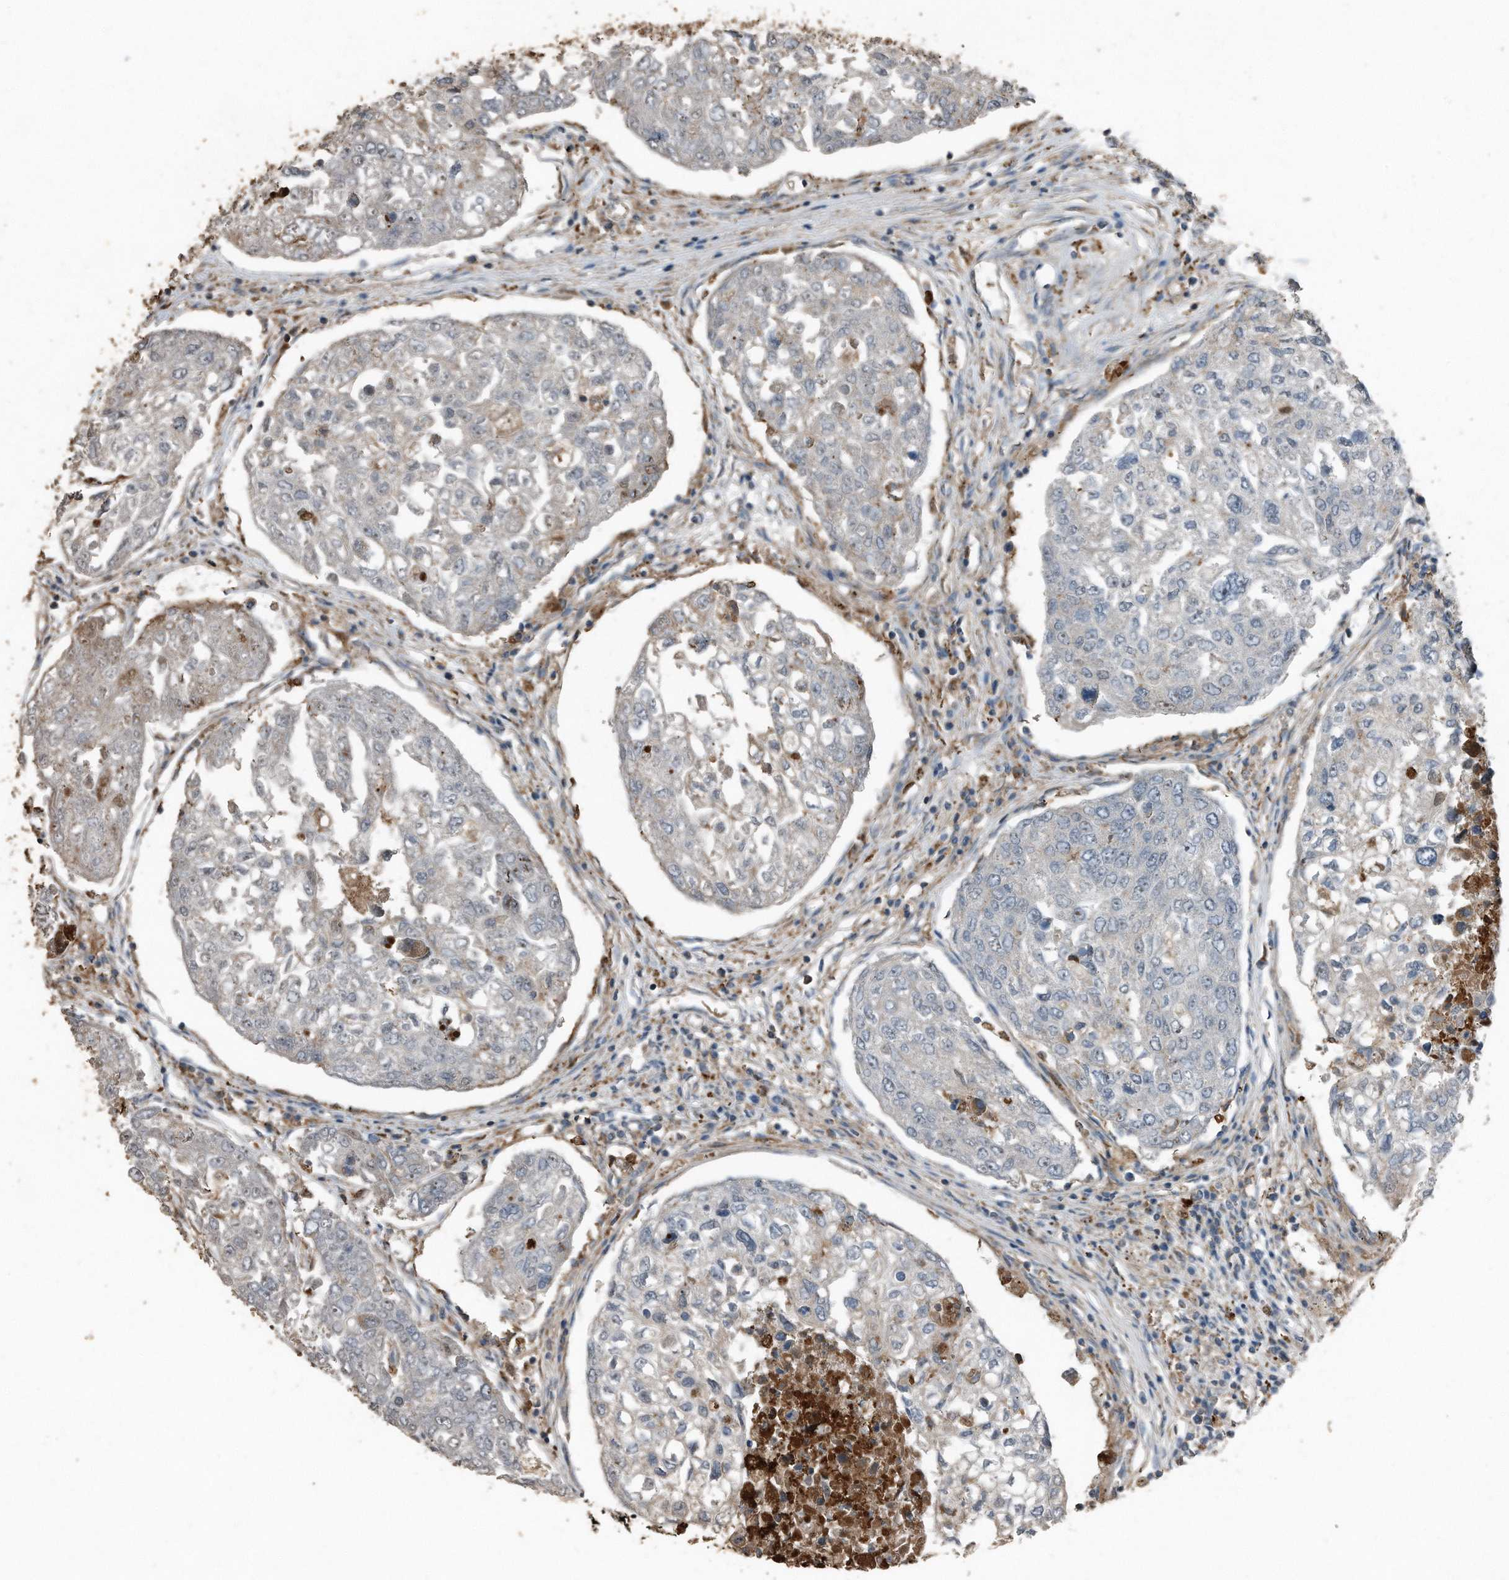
{"staining": {"intensity": "negative", "quantity": "none", "location": "none"}, "tissue": "urothelial cancer", "cell_type": "Tumor cells", "image_type": "cancer", "snomed": [{"axis": "morphology", "description": "Urothelial carcinoma, High grade"}, {"axis": "topography", "description": "Lymph node"}, {"axis": "topography", "description": "Urinary bladder"}], "caption": "High magnification brightfield microscopy of urothelial cancer stained with DAB (brown) and counterstained with hematoxylin (blue): tumor cells show no significant expression.", "gene": "C9", "patient": {"sex": "male", "age": 51}}